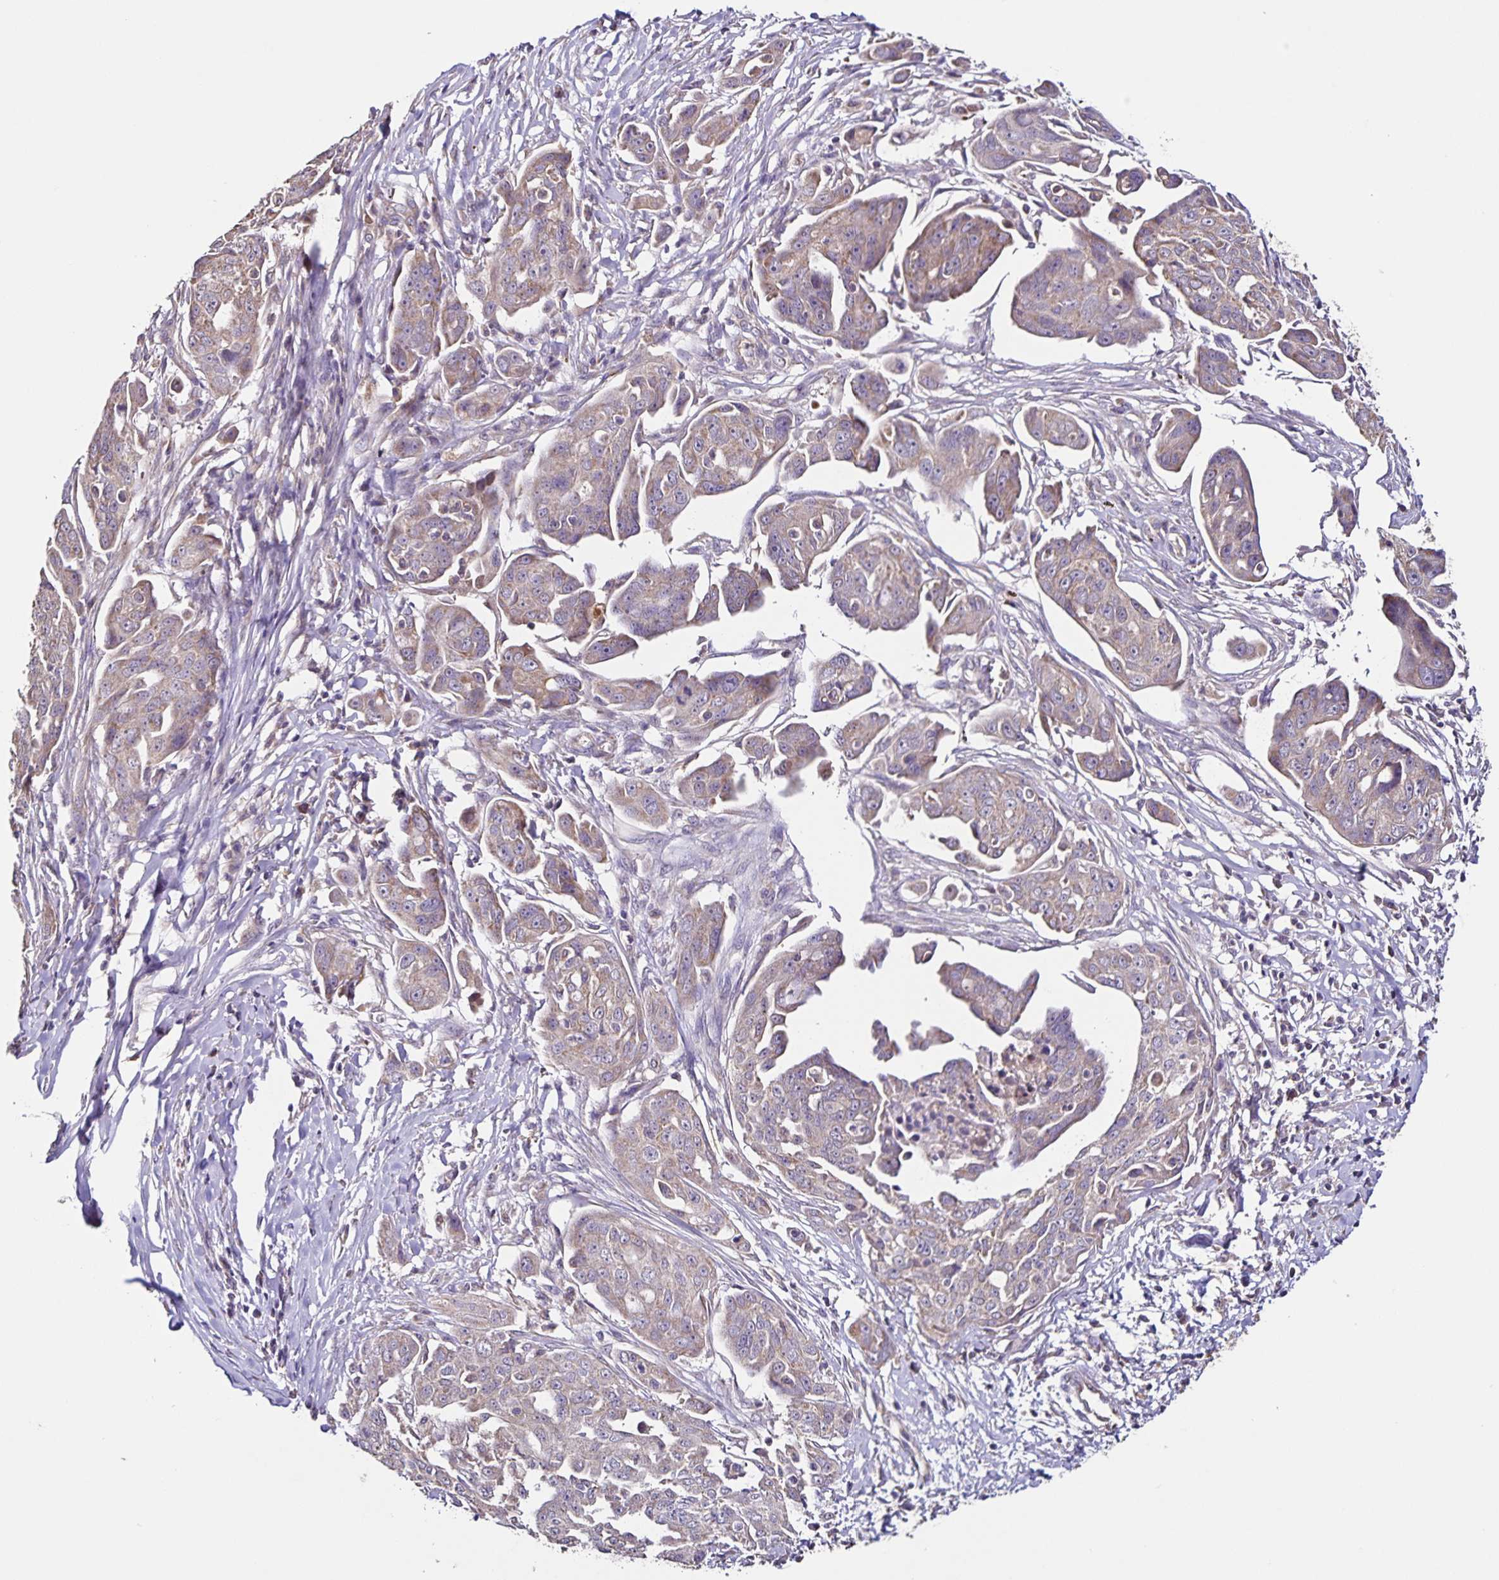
{"staining": {"intensity": "weak", "quantity": "25%-75%", "location": "cytoplasmic/membranous"}, "tissue": "ovarian cancer", "cell_type": "Tumor cells", "image_type": "cancer", "snomed": [{"axis": "morphology", "description": "Carcinoma, endometroid"}, {"axis": "topography", "description": "Ovary"}], "caption": "There is low levels of weak cytoplasmic/membranous positivity in tumor cells of ovarian cancer (endometroid carcinoma), as demonstrated by immunohistochemical staining (brown color).", "gene": "MAN1A1", "patient": {"sex": "female", "age": 70}}